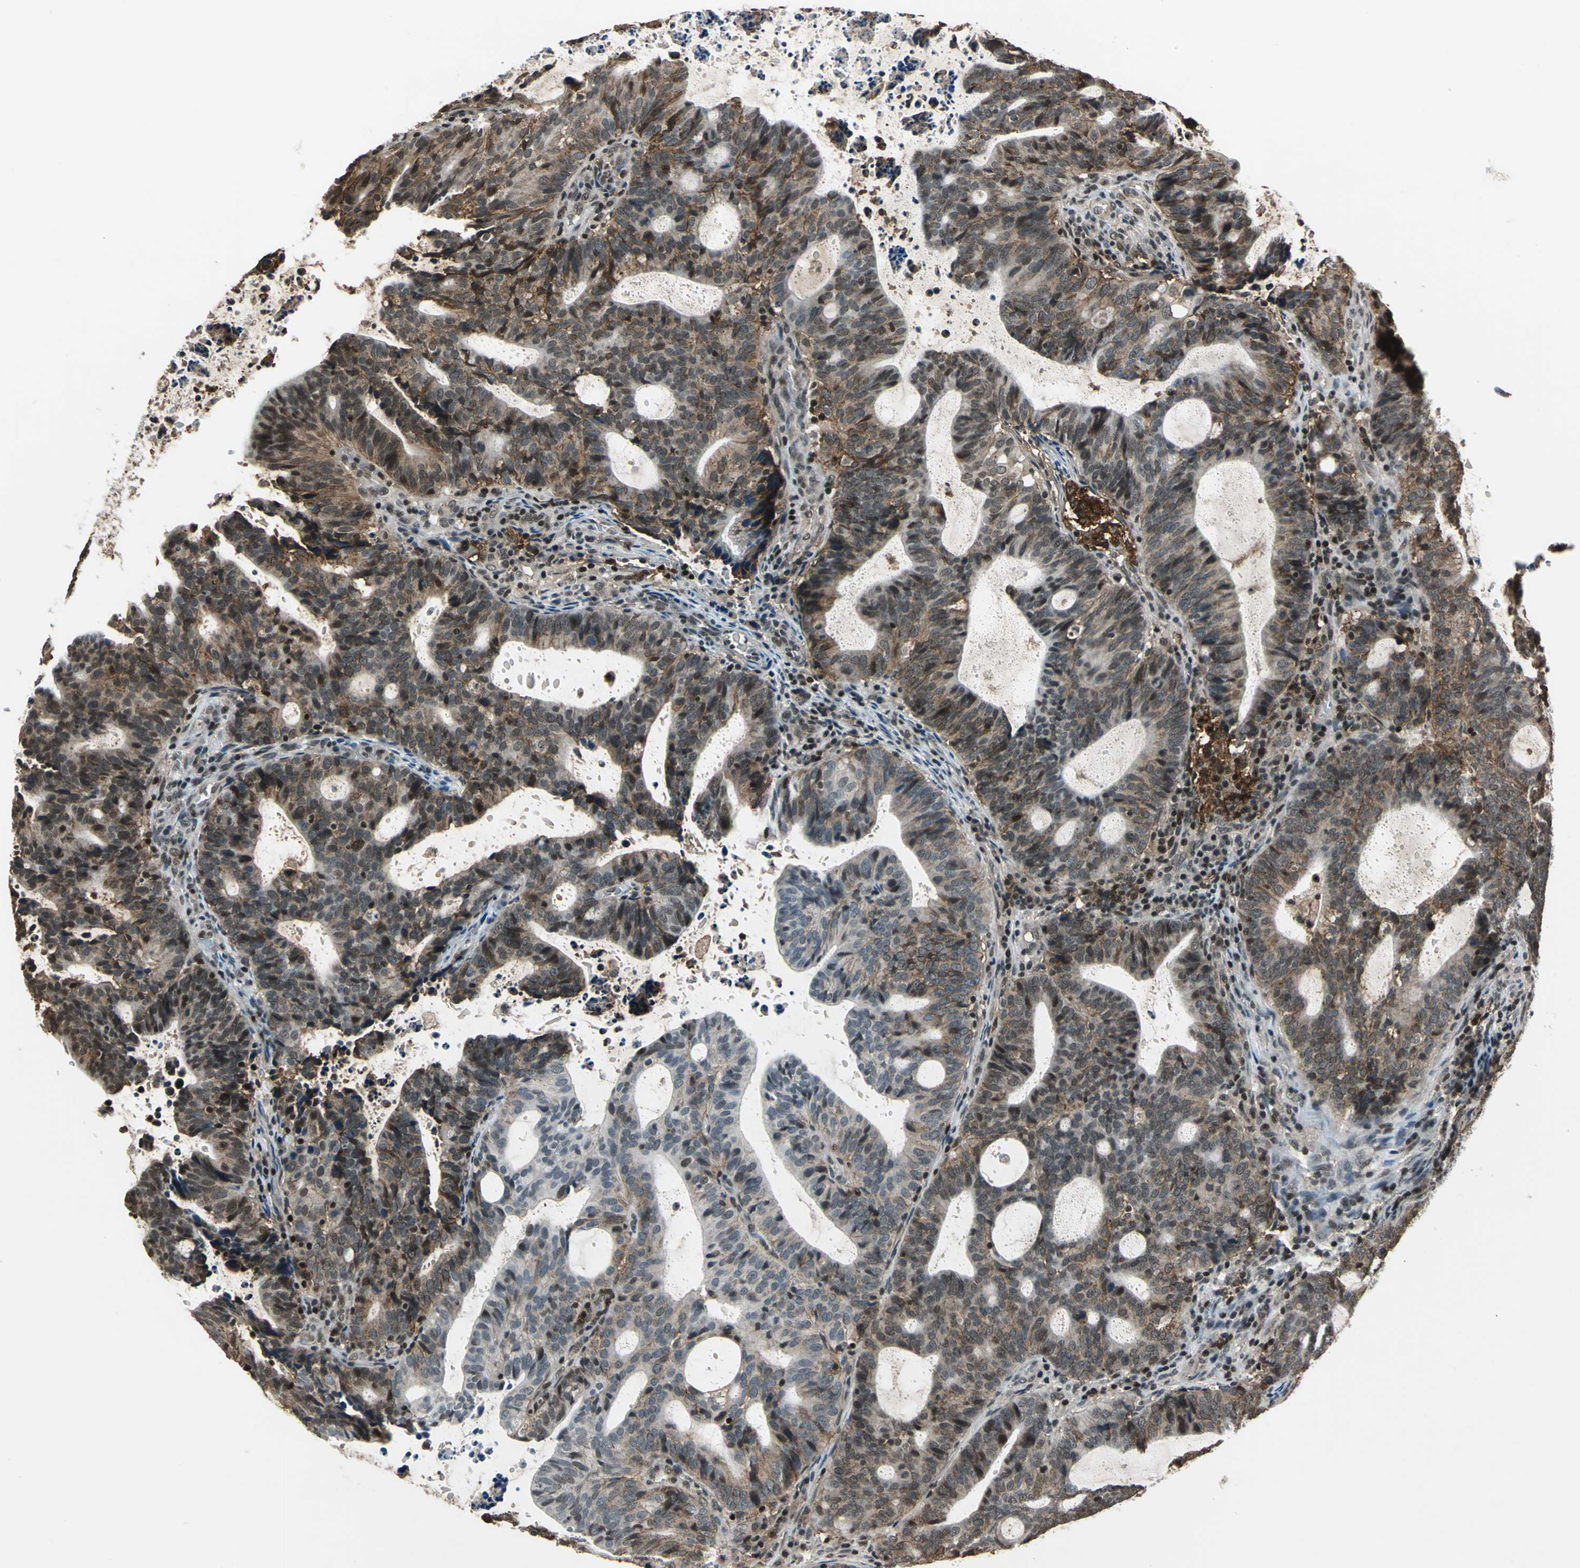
{"staining": {"intensity": "moderate", "quantity": ">75%", "location": "cytoplasmic/membranous,nuclear"}, "tissue": "endometrial cancer", "cell_type": "Tumor cells", "image_type": "cancer", "snomed": [{"axis": "morphology", "description": "Adenocarcinoma, NOS"}, {"axis": "topography", "description": "Uterus"}], "caption": "DAB immunohistochemical staining of human endometrial adenocarcinoma shows moderate cytoplasmic/membranous and nuclear protein positivity in about >75% of tumor cells.", "gene": "NR2C2", "patient": {"sex": "female", "age": 83}}